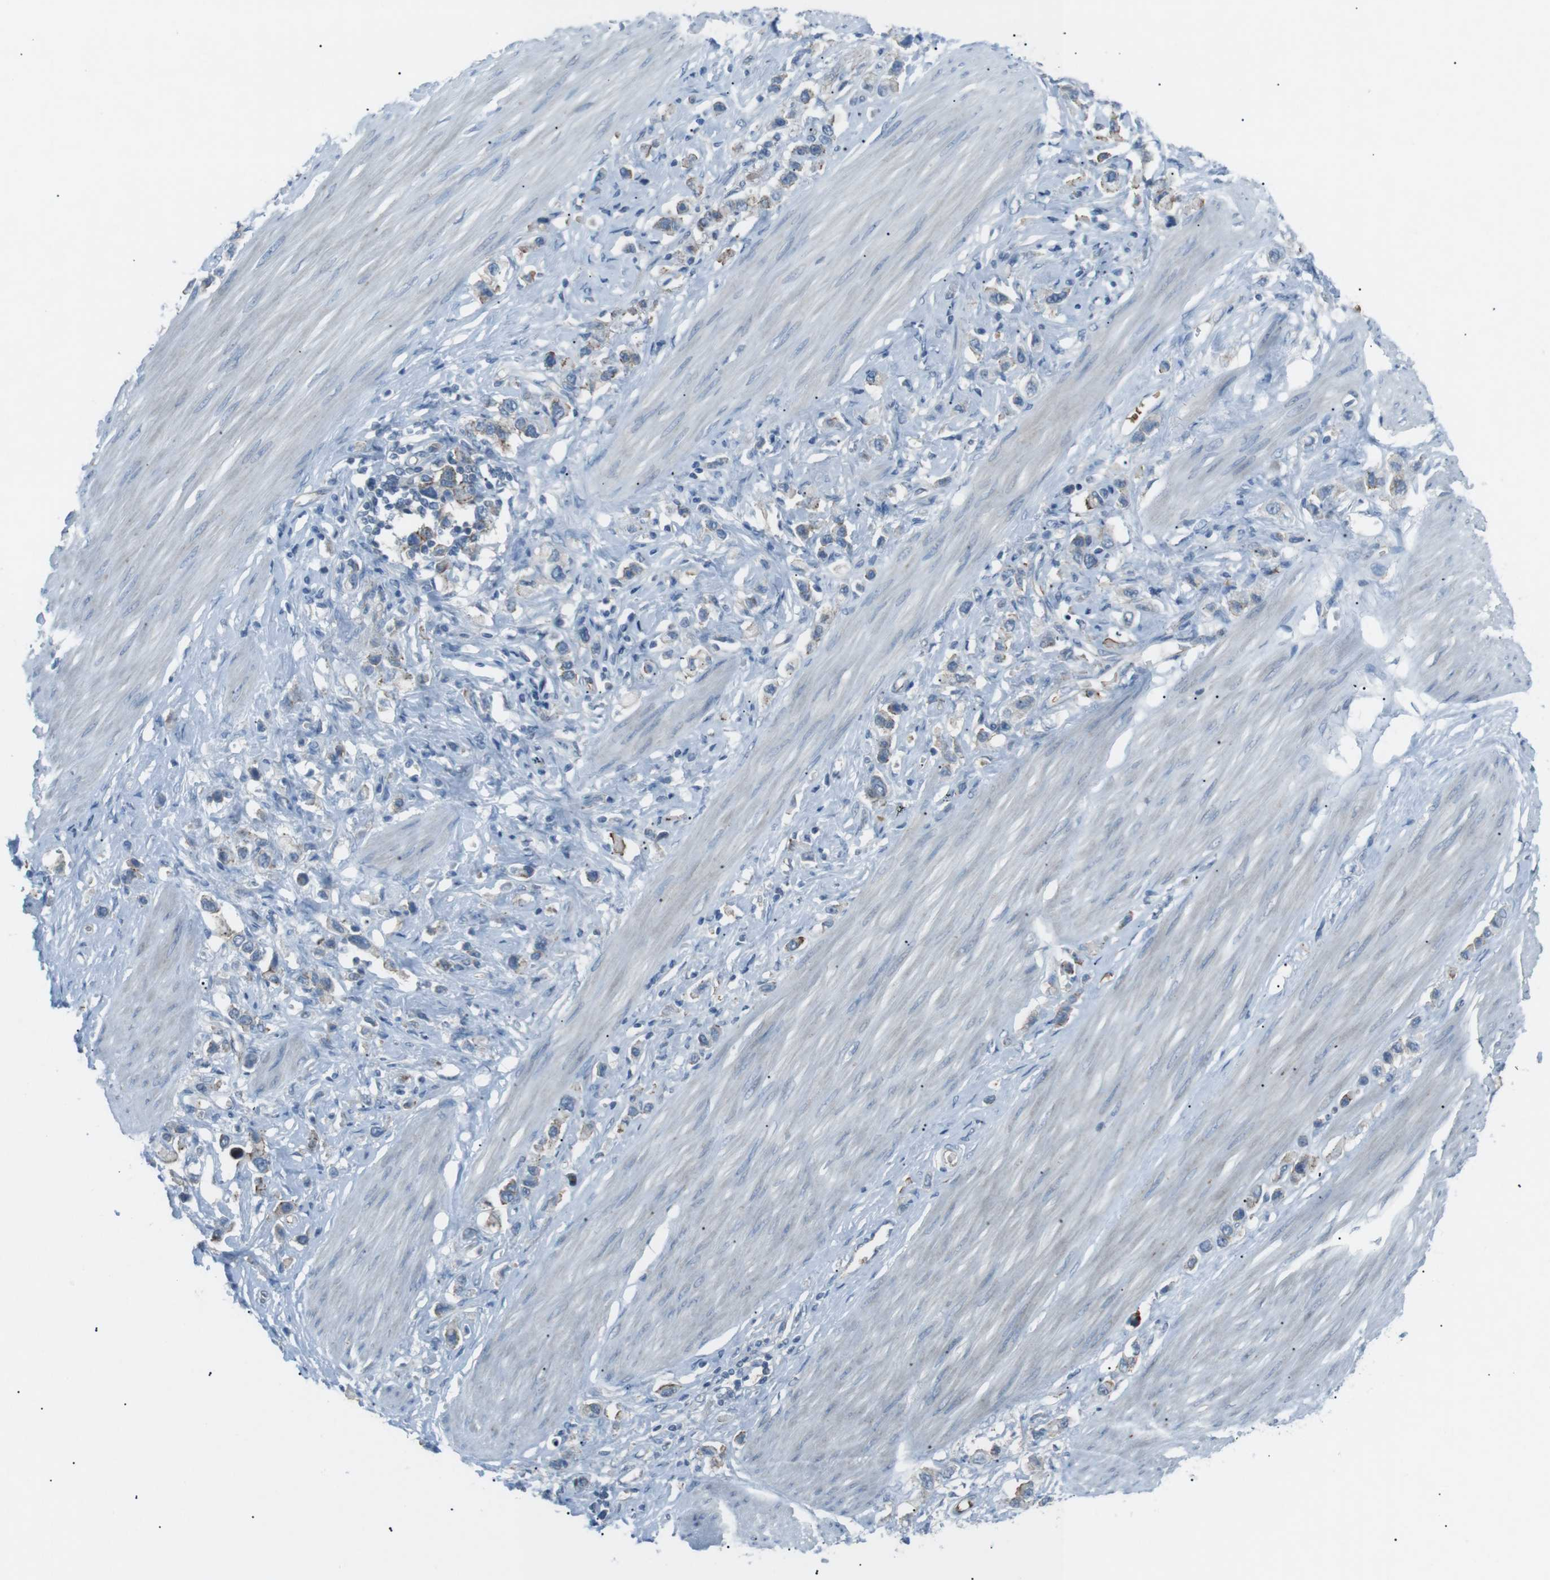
{"staining": {"intensity": "weak", "quantity": "25%-75%", "location": "cytoplasmic/membranous"}, "tissue": "stomach cancer", "cell_type": "Tumor cells", "image_type": "cancer", "snomed": [{"axis": "morphology", "description": "Adenocarcinoma, NOS"}, {"axis": "topography", "description": "Stomach"}], "caption": "Weak cytoplasmic/membranous protein positivity is present in approximately 25%-75% of tumor cells in stomach cancer. The protein is stained brown, and the nuclei are stained in blue (DAB (3,3'-diaminobenzidine) IHC with brightfield microscopy, high magnification).", "gene": "SPTA1", "patient": {"sex": "female", "age": 65}}